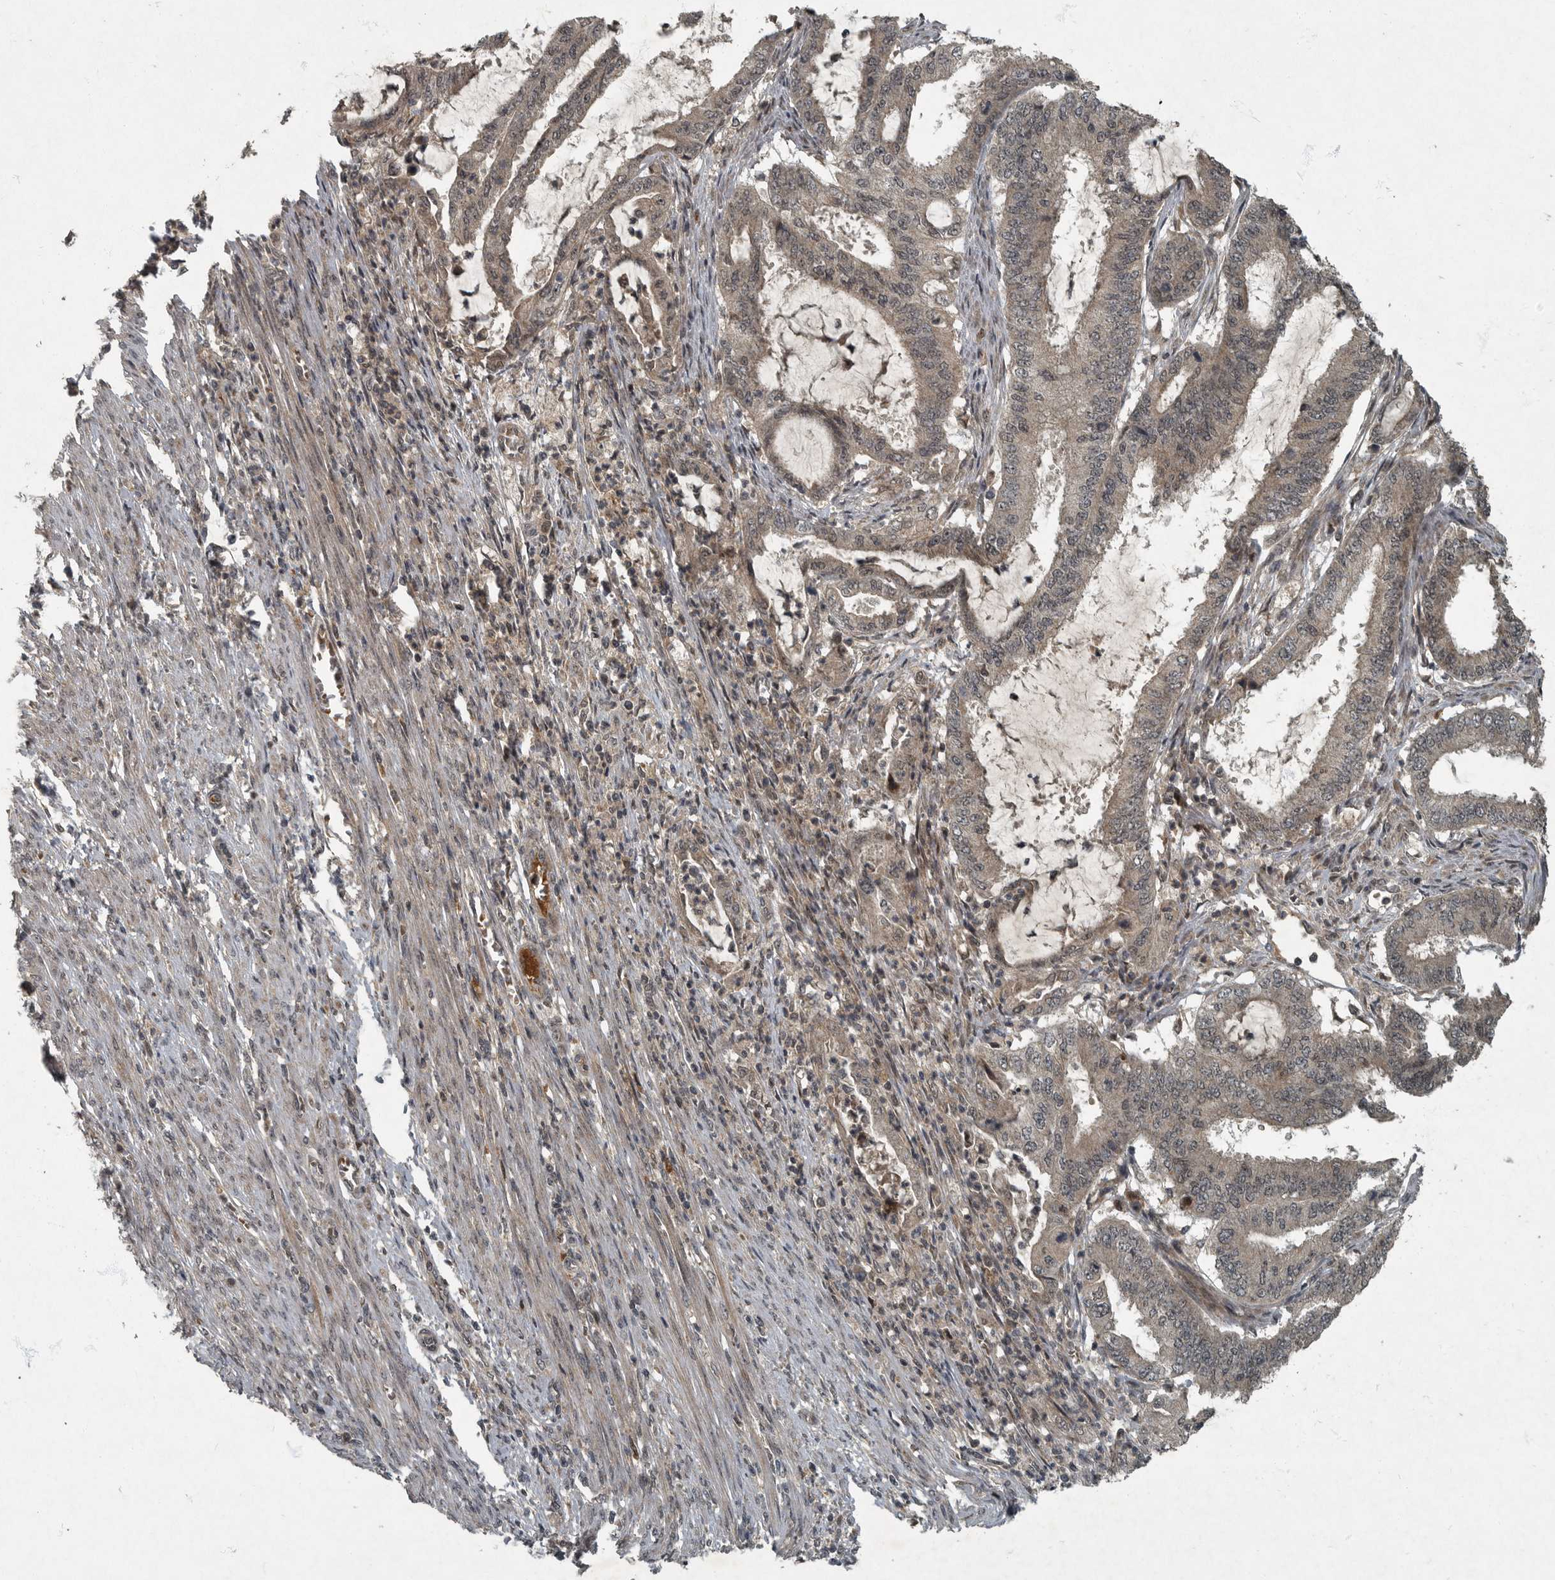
{"staining": {"intensity": "weak", "quantity": "25%-75%", "location": "cytoplasmic/membranous"}, "tissue": "endometrial cancer", "cell_type": "Tumor cells", "image_type": "cancer", "snomed": [{"axis": "morphology", "description": "Adenocarcinoma, NOS"}, {"axis": "topography", "description": "Endometrium"}], "caption": "Immunohistochemistry (IHC) photomicrograph of neoplastic tissue: adenocarcinoma (endometrial) stained using IHC demonstrates low levels of weak protein expression localized specifically in the cytoplasmic/membranous of tumor cells, appearing as a cytoplasmic/membranous brown color.", "gene": "FOXO1", "patient": {"sex": "female", "age": 51}}